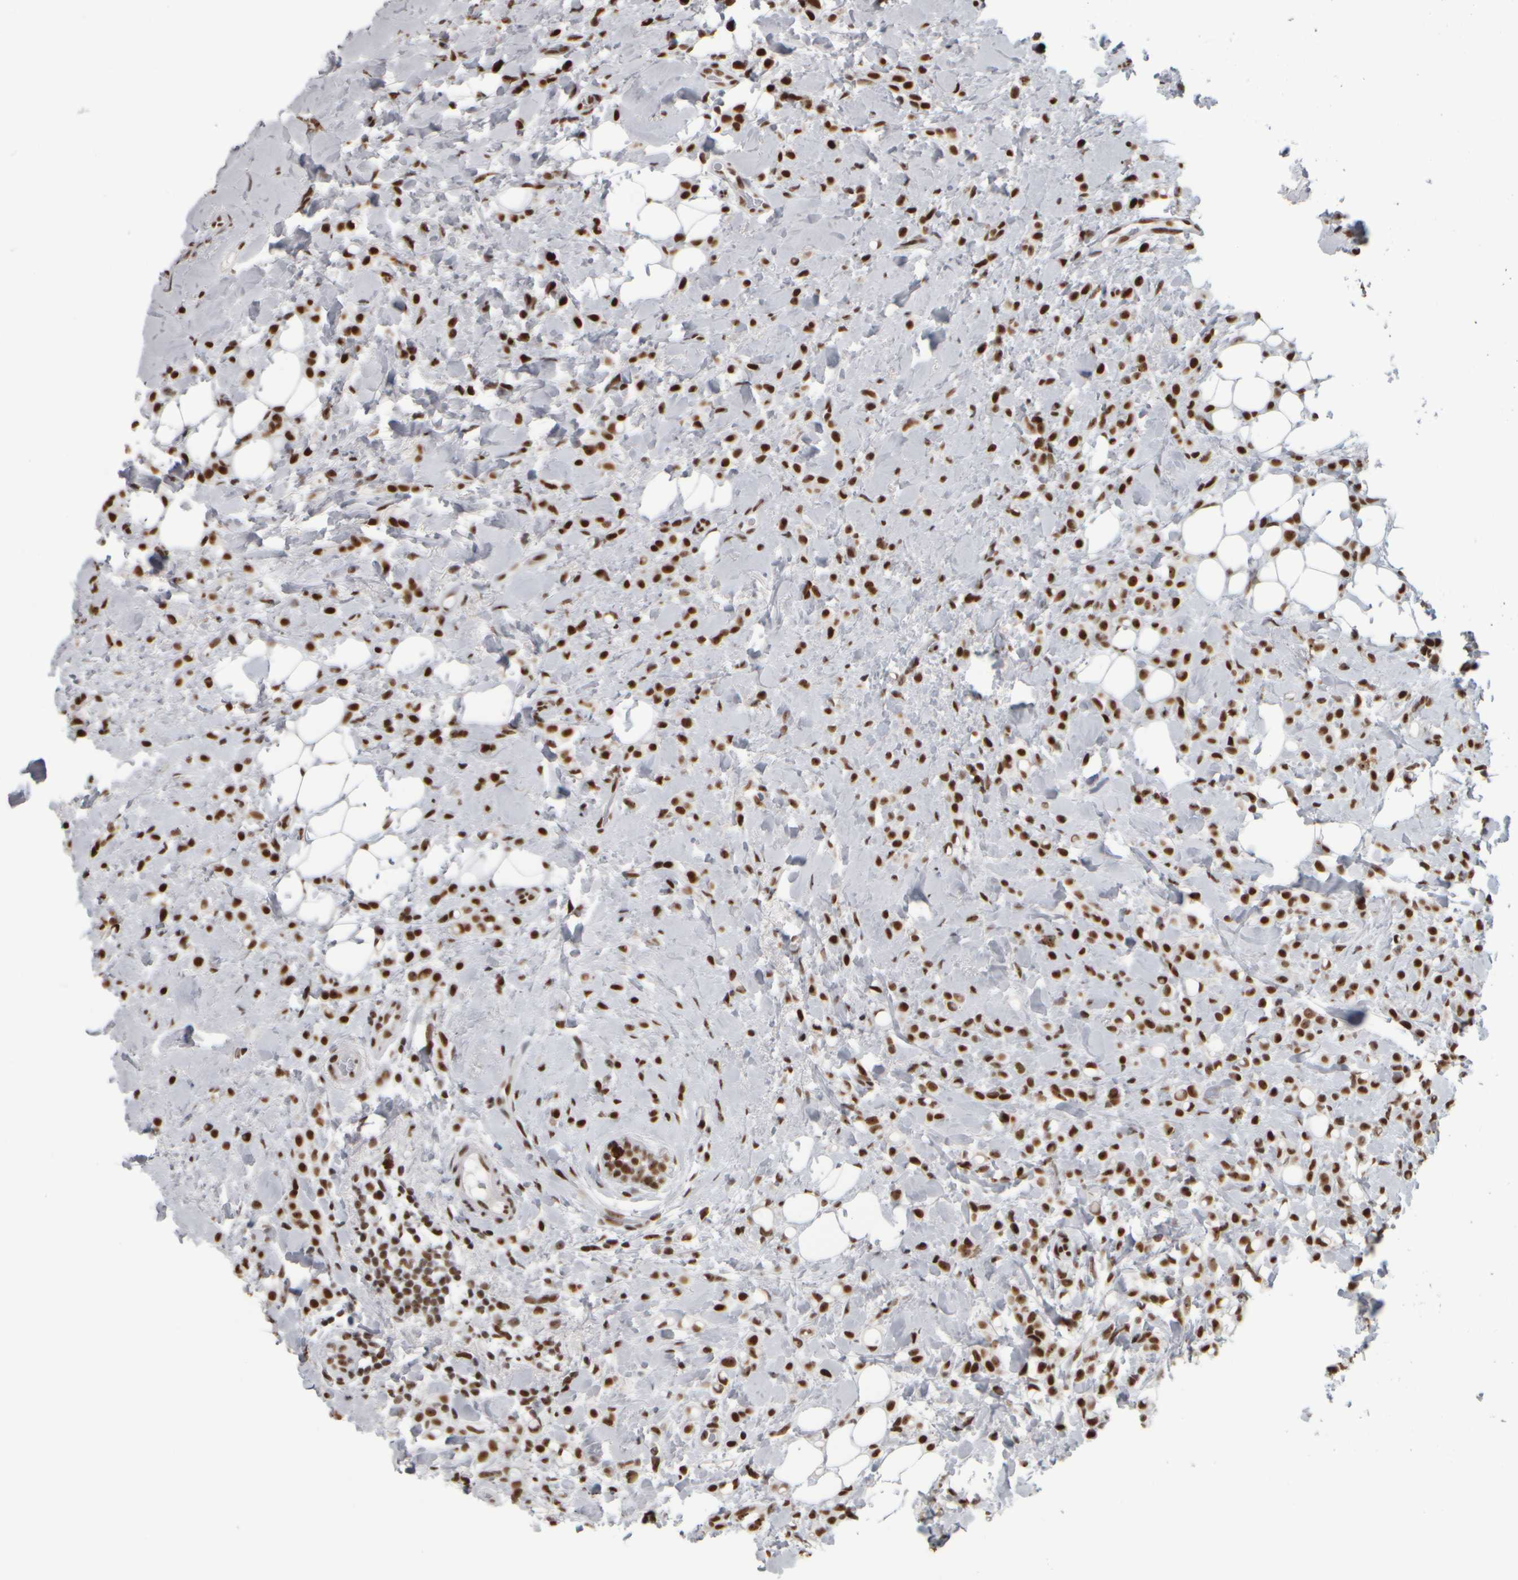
{"staining": {"intensity": "strong", "quantity": ">75%", "location": "nuclear"}, "tissue": "breast cancer", "cell_type": "Tumor cells", "image_type": "cancer", "snomed": [{"axis": "morphology", "description": "Normal tissue, NOS"}, {"axis": "morphology", "description": "Lobular carcinoma"}, {"axis": "topography", "description": "Breast"}], "caption": "Human lobular carcinoma (breast) stained with a brown dye reveals strong nuclear positive expression in about >75% of tumor cells.", "gene": "TOP2B", "patient": {"sex": "female", "age": 50}}